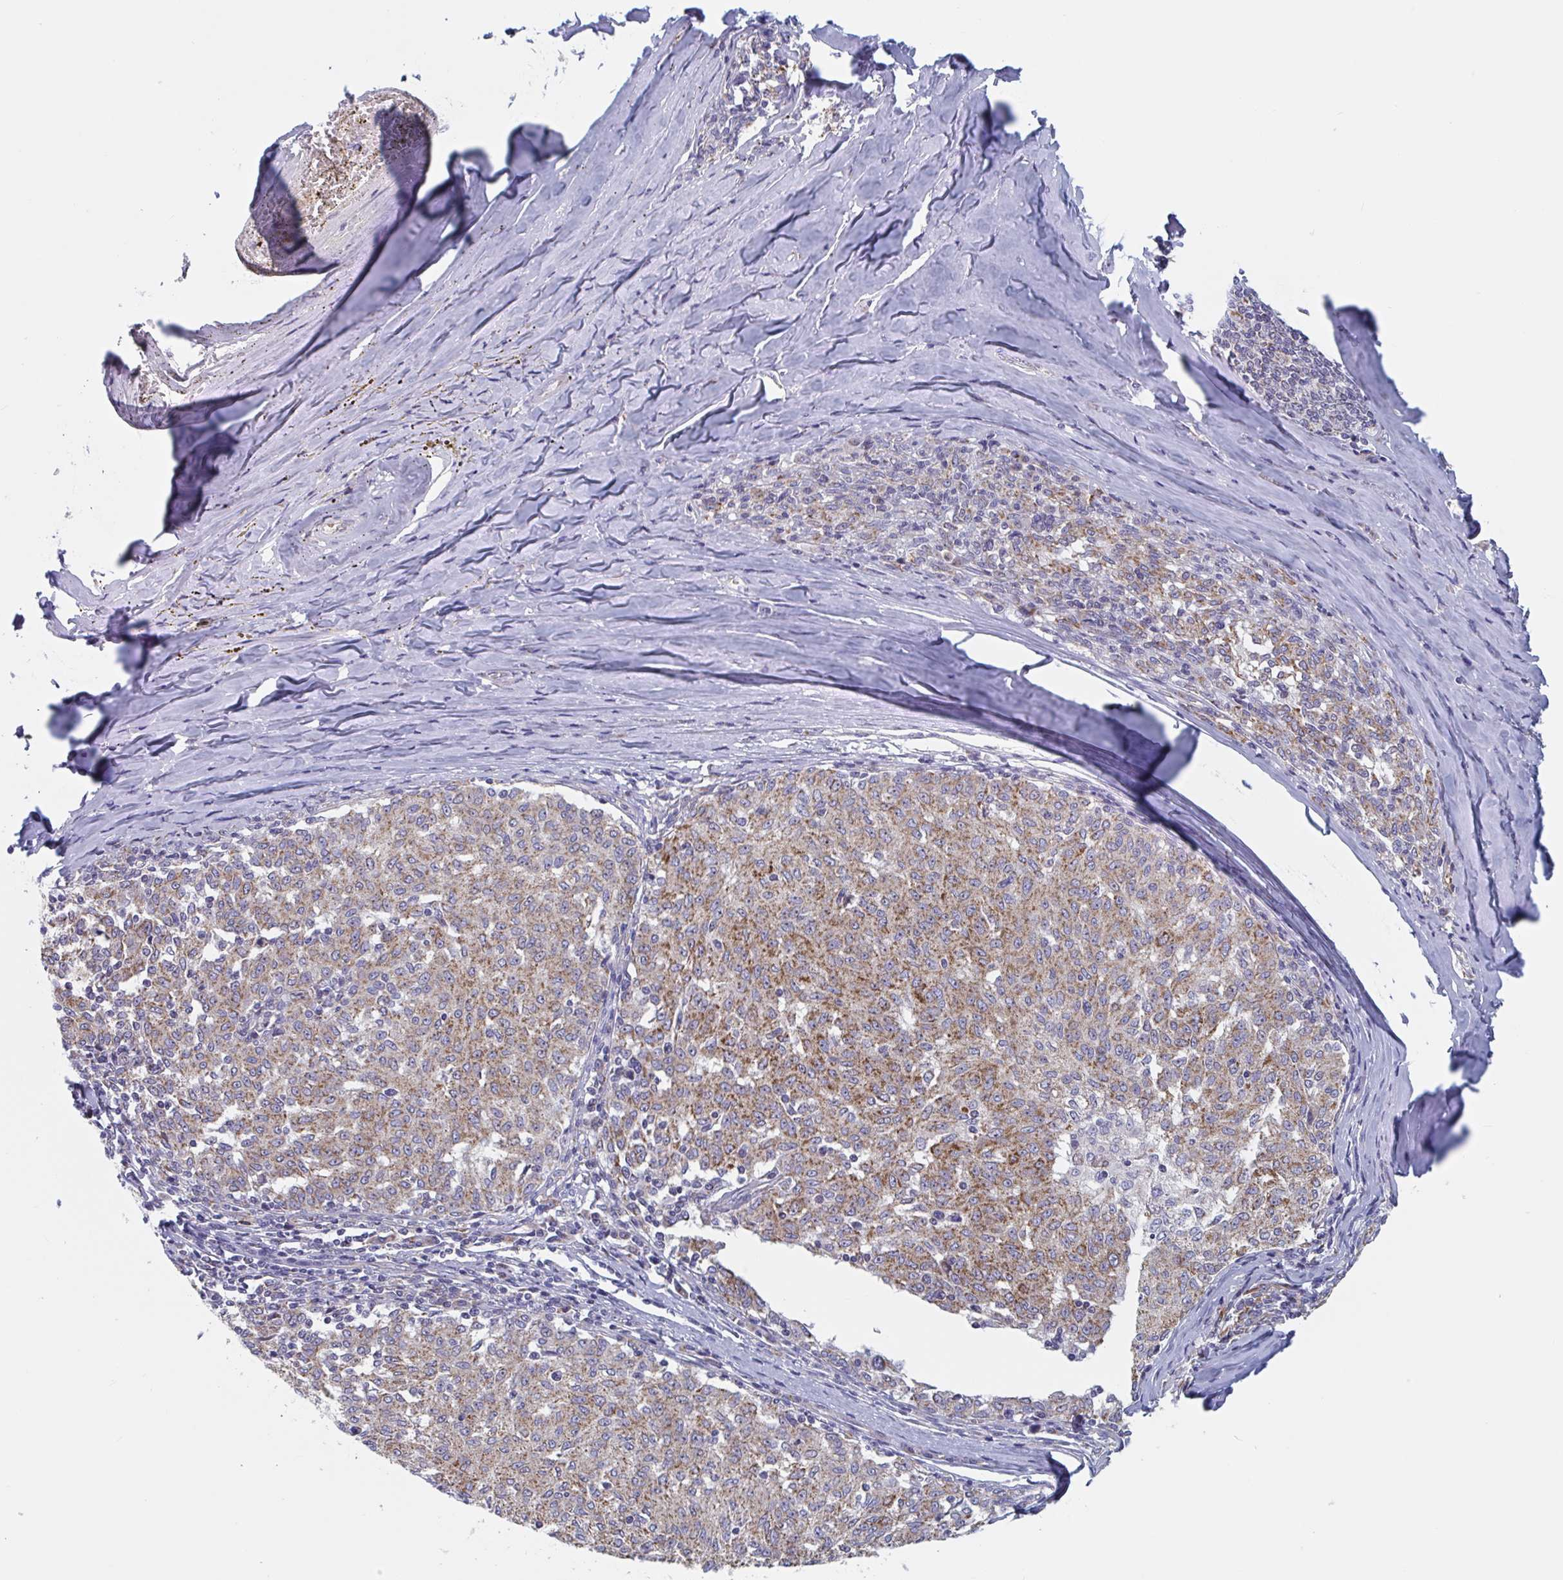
{"staining": {"intensity": "moderate", "quantity": ">75%", "location": "cytoplasmic/membranous"}, "tissue": "melanoma", "cell_type": "Tumor cells", "image_type": "cancer", "snomed": [{"axis": "morphology", "description": "Malignant melanoma, NOS"}, {"axis": "topography", "description": "Skin"}], "caption": "Malignant melanoma stained for a protein (brown) exhibits moderate cytoplasmic/membranous positive positivity in about >75% of tumor cells.", "gene": "MRPL53", "patient": {"sex": "female", "age": 72}}